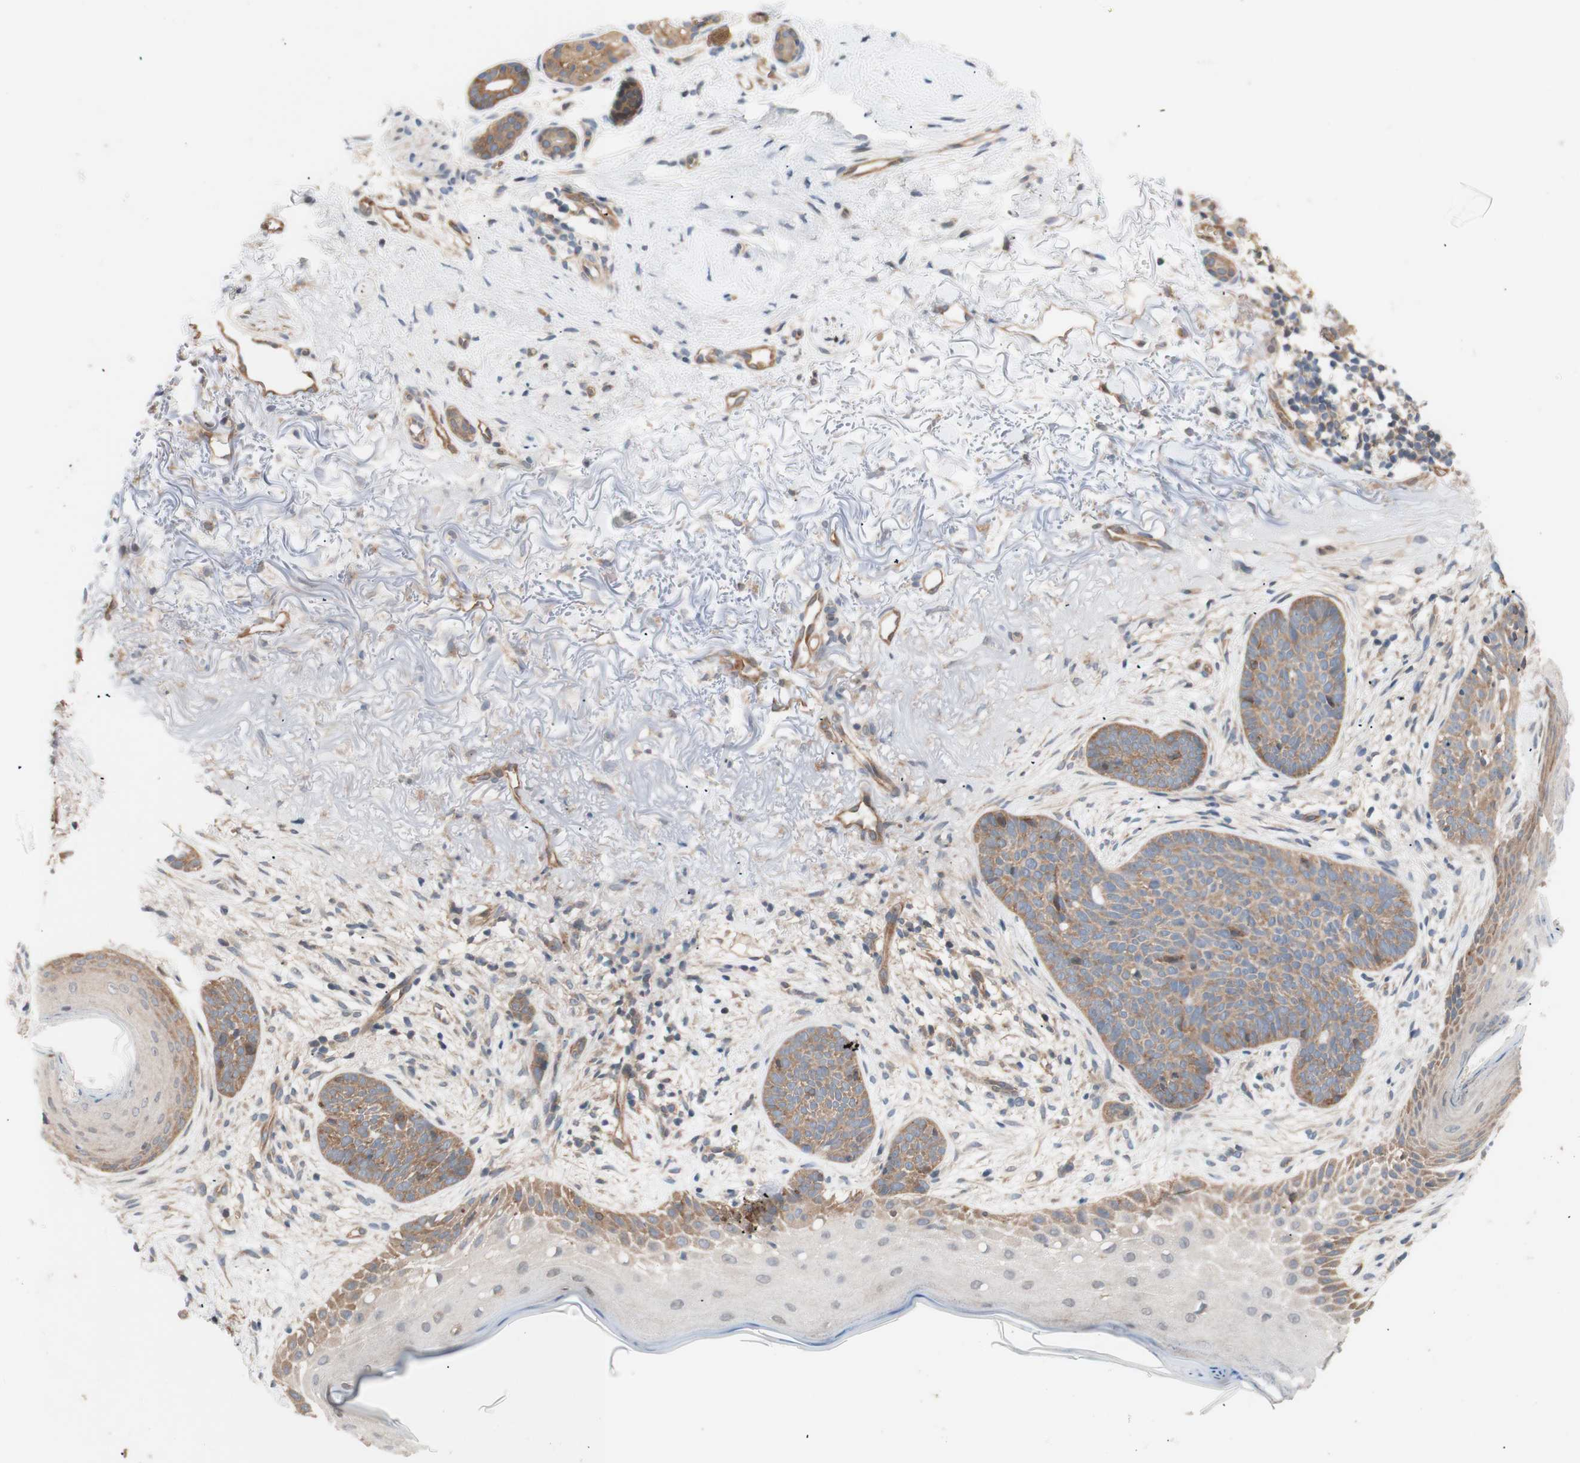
{"staining": {"intensity": "weak", "quantity": ">75%", "location": "cytoplasmic/membranous"}, "tissue": "skin cancer", "cell_type": "Tumor cells", "image_type": "cancer", "snomed": [{"axis": "morphology", "description": "Normal tissue, NOS"}, {"axis": "morphology", "description": "Basal cell carcinoma"}, {"axis": "topography", "description": "Skin"}], "caption": "IHC (DAB (3,3'-diaminobenzidine)) staining of human basal cell carcinoma (skin) displays weak cytoplasmic/membranous protein expression in about >75% of tumor cells.", "gene": "DYNLRB1", "patient": {"sex": "female", "age": 70}}